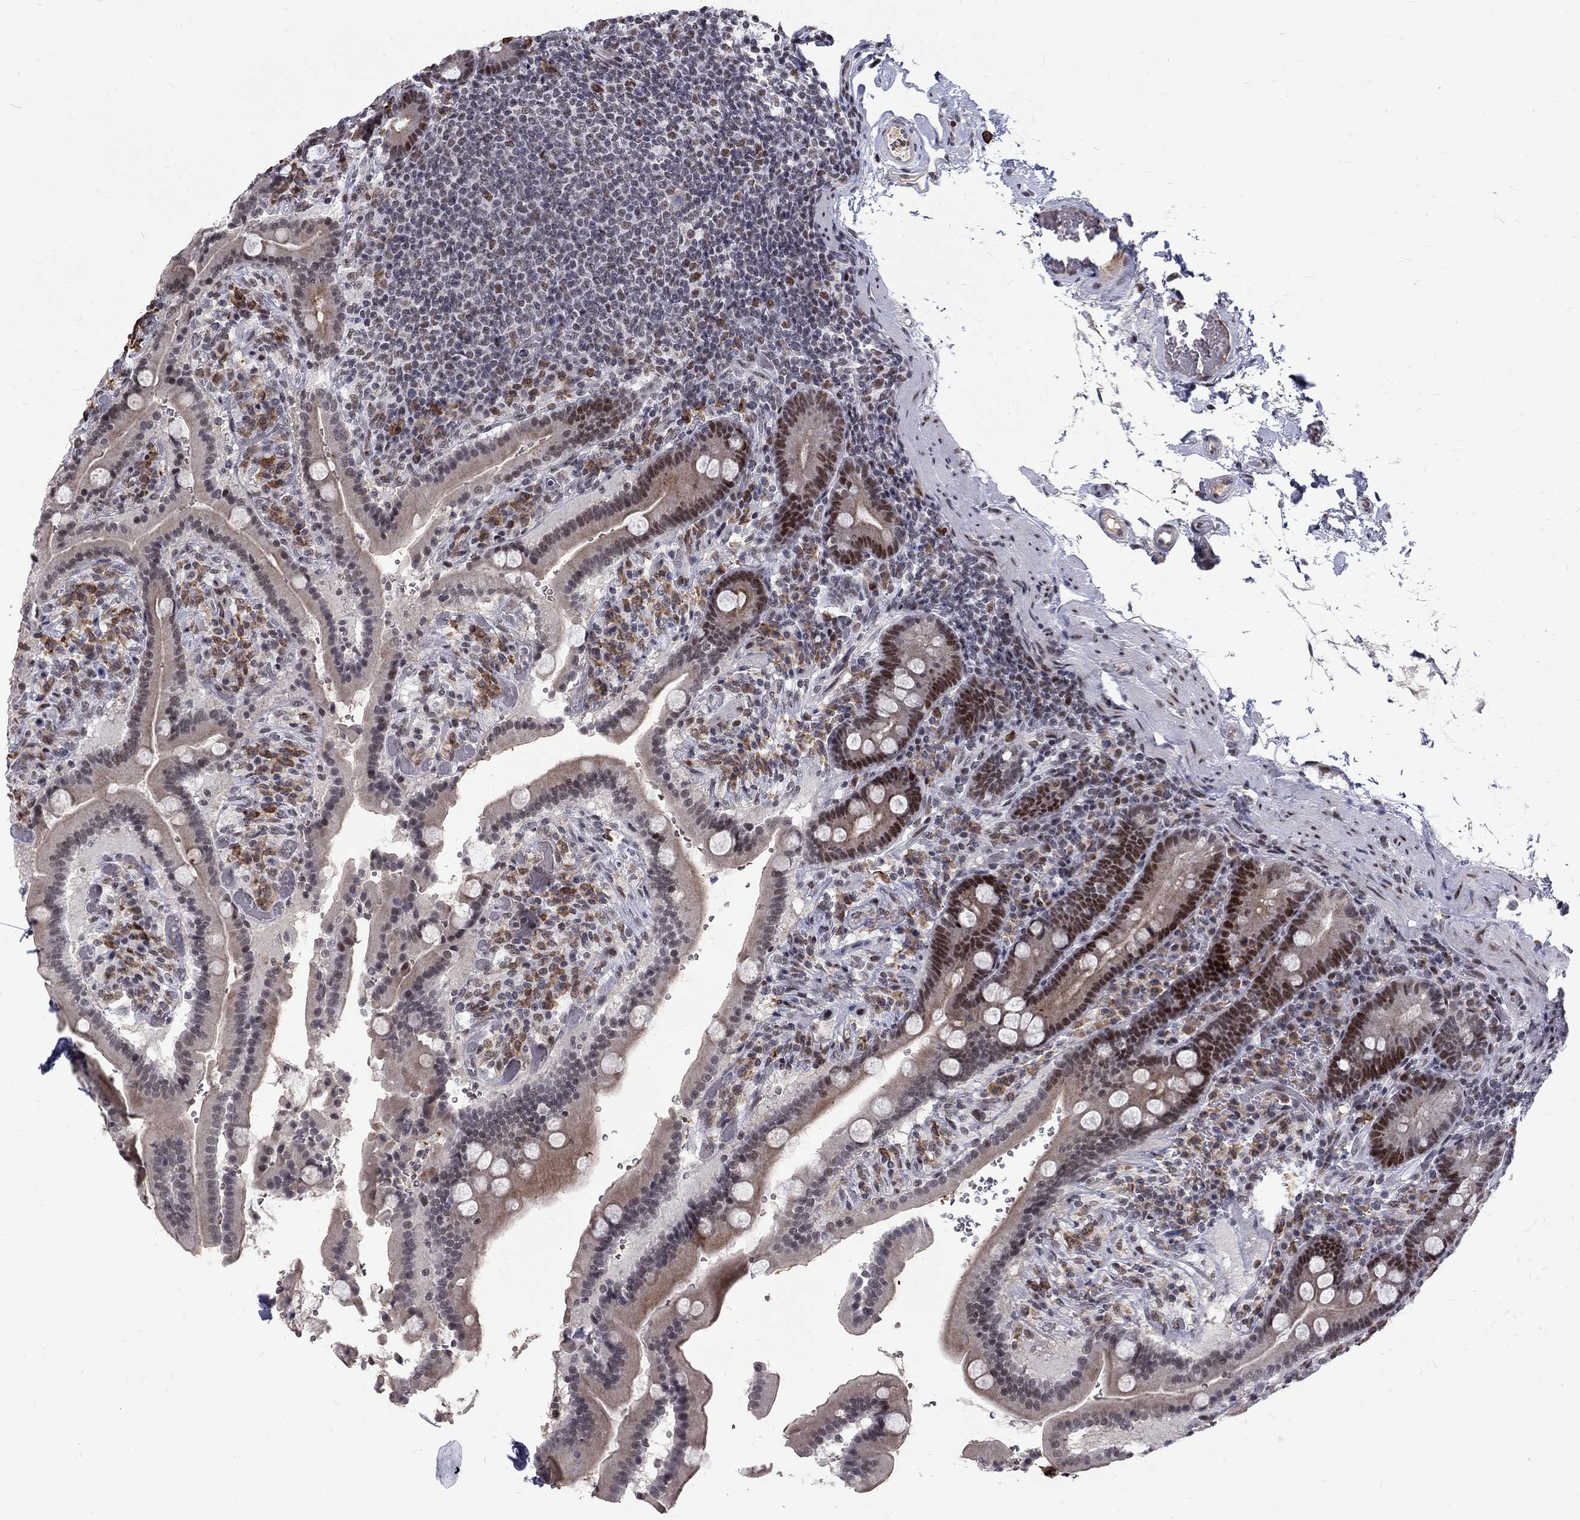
{"staining": {"intensity": "strong", "quantity": "<25%", "location": "nuclear"}, "tissue": "duodenum", "cell_type": "Glandular cells", "image_type": "normal", "snomed": [{"axis": "morphology", "description": "Normal tissue, NOS"}, {"axis": "topography", "description": "Duodenum"}], "caption": "Duodenum was stained to show a protein in brown. There is medium levels of strong nuclear expression in approximately <25% of glandular cells. The staining is performed using DAB (3,3'-diaminobenzidine) brown chromogen to label protein expression. The nuclei are counter-stained blue using hematoxylin.", "gene": "TCEAL1", "patient": {"sex": "female", "age": 62}}